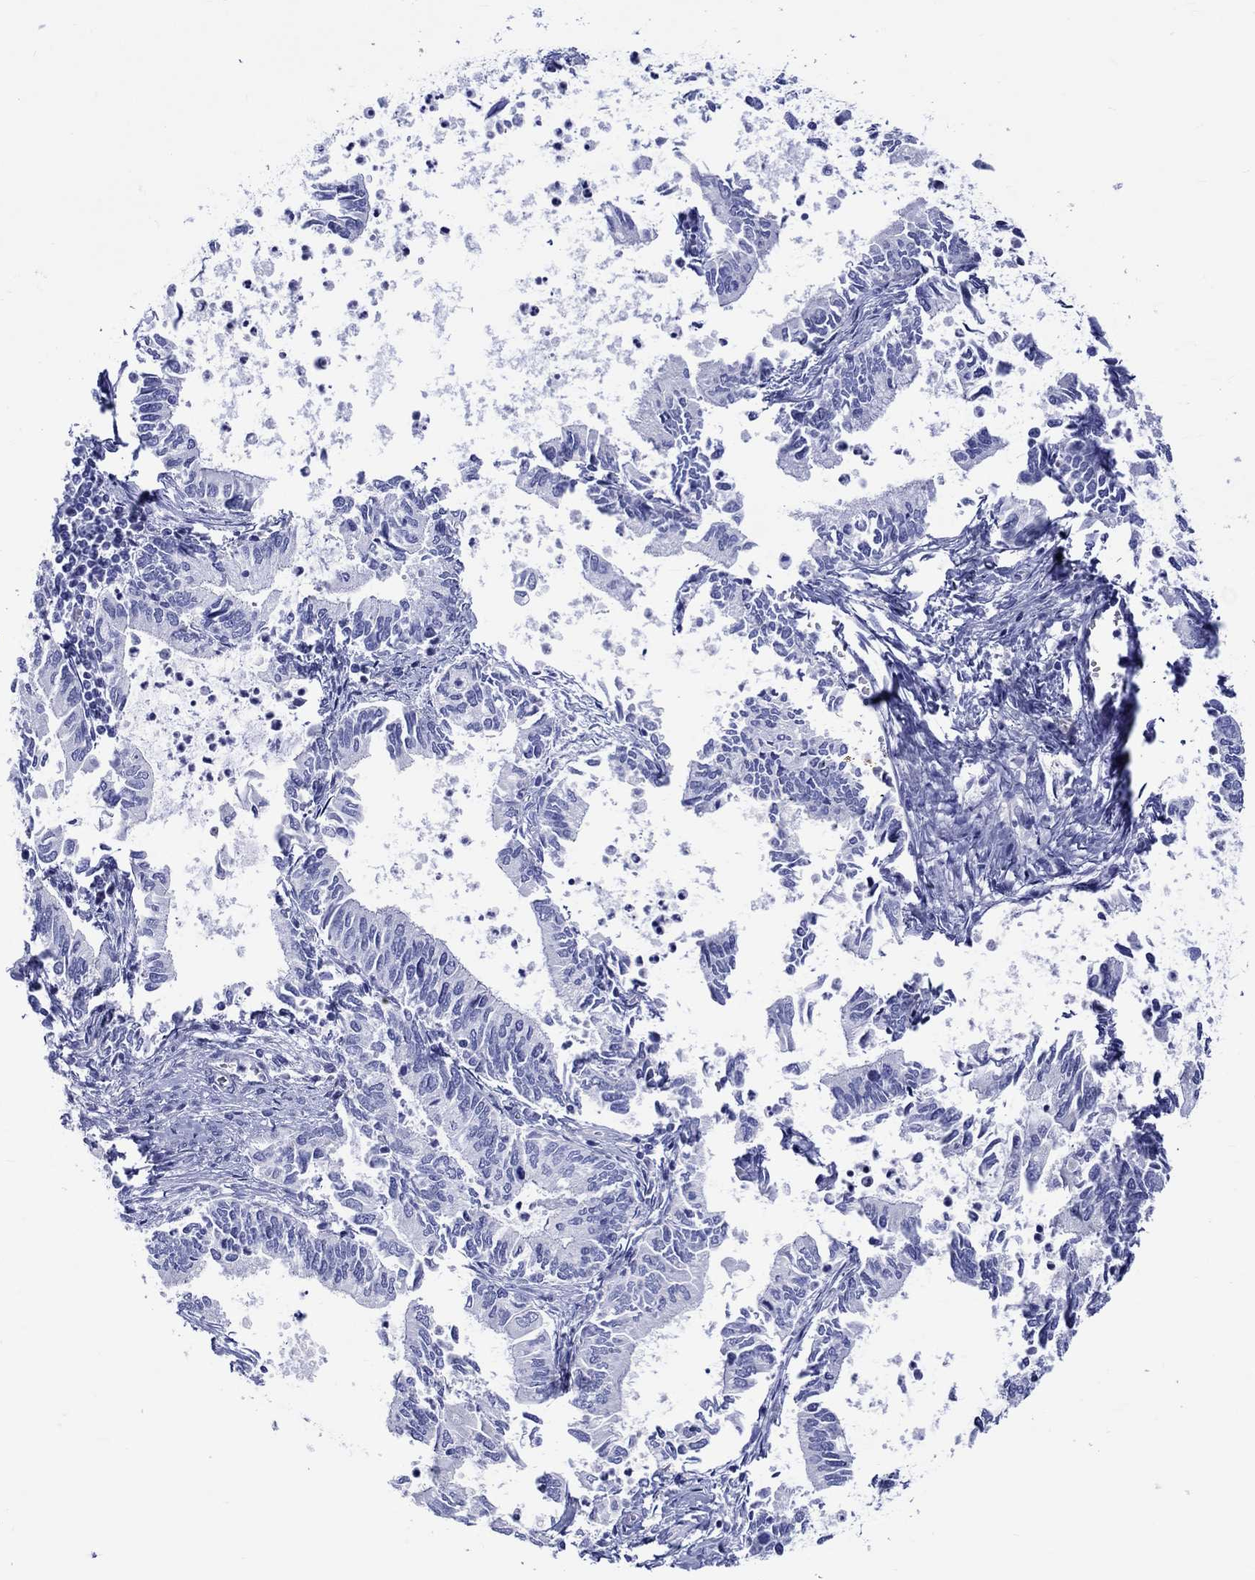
{"staining": {"intensity": "negative", "quantity": "none", "location": "none"}, "tissue": "cervical cancer", "cell_type": "Tumor cells", "image_type": "cancer", "snomed": [{"axis": "morphology", "description": "Adenocarcinoma, NOS"}, {"axis": "topography", "description": "Cervix"}], "caption": "Immunohistochemistry histopathology image of human cervical cancer (adenocarcinoma) stained for a protein (brown), which demonstrates no staining in tumor cells. The staining is performed using DAB (3,3'-diaminobenzidine) brown chromogen with nuclei counter-stained in using hematoxylin.", "gene": "SH2D7", "patient": {"sex": "female", "age": 42}}